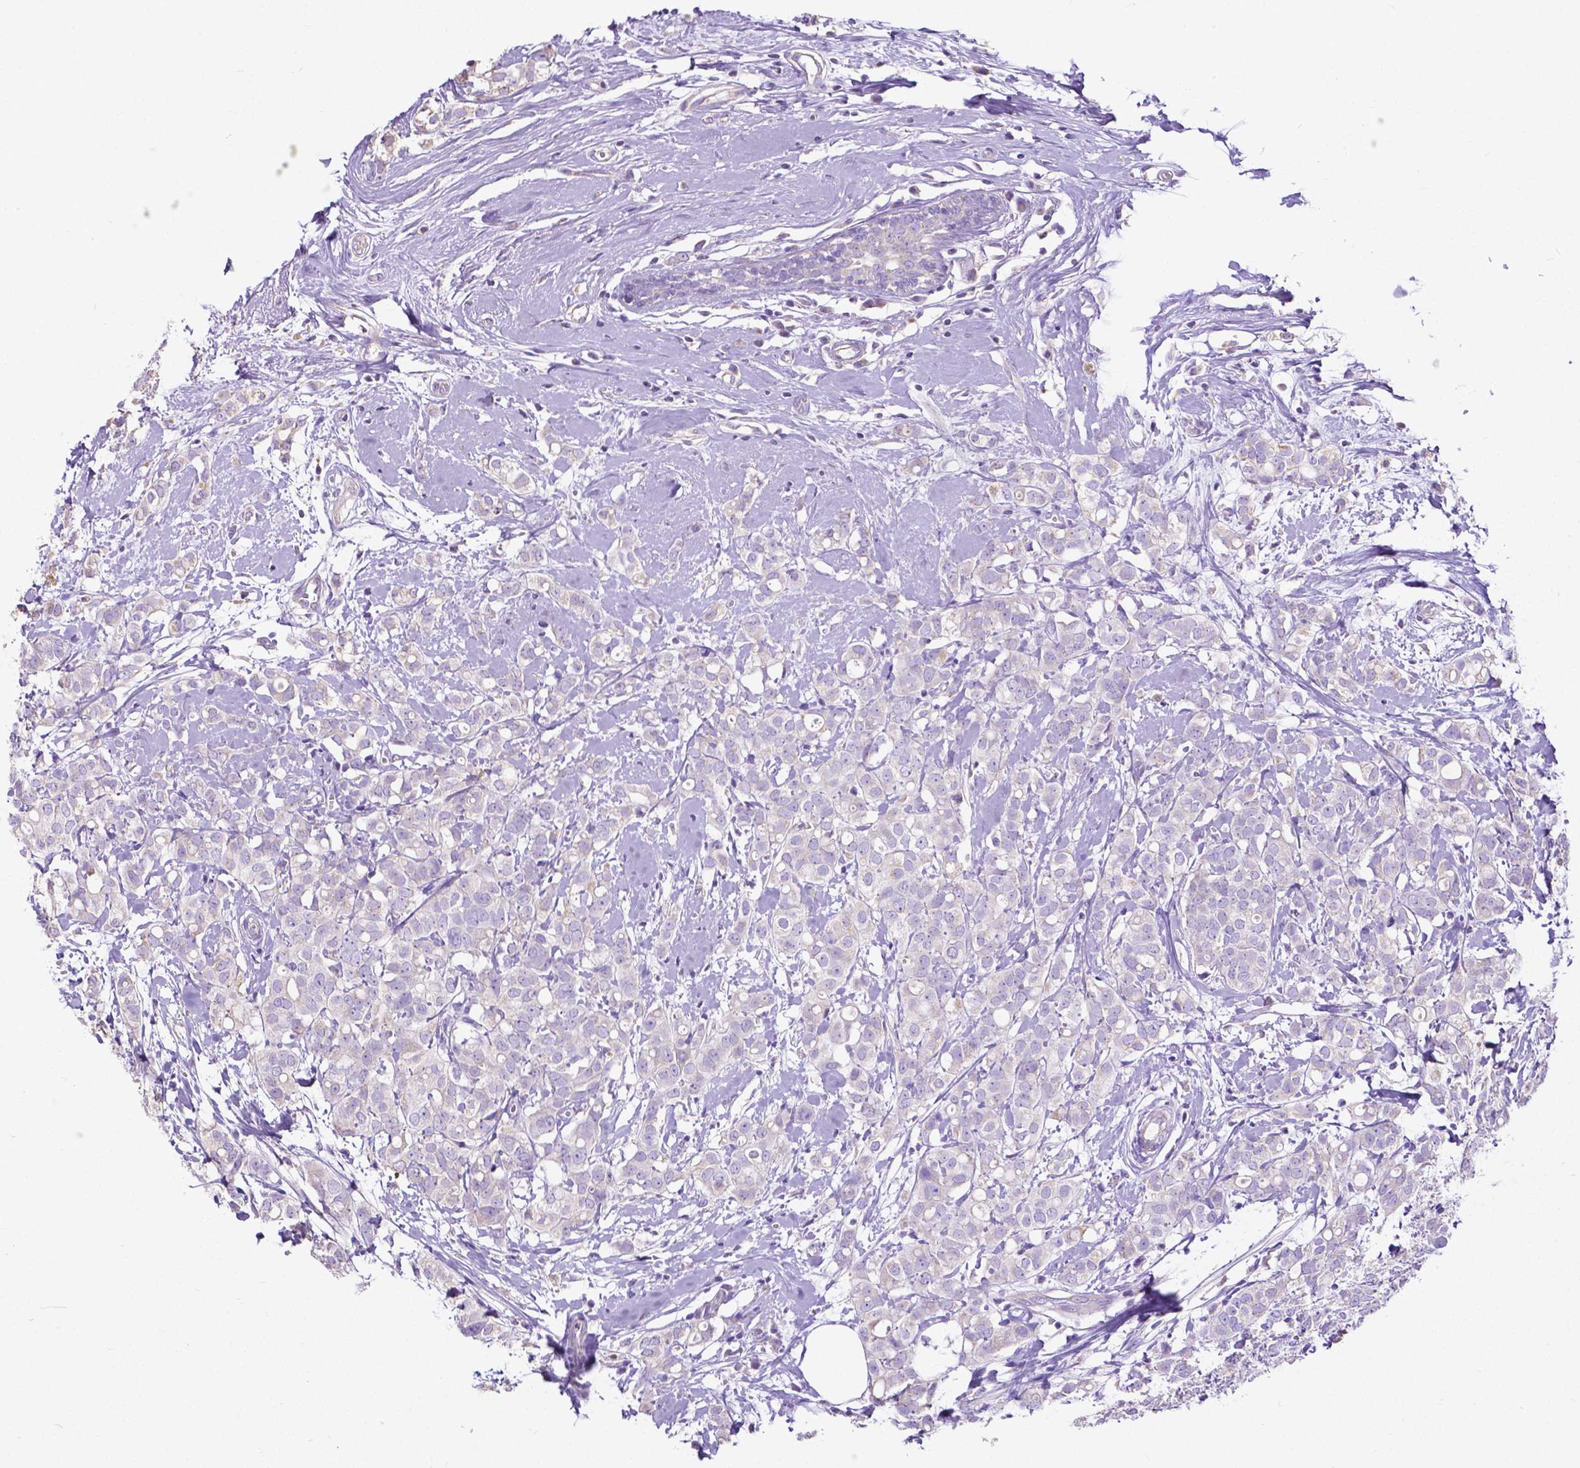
{"staining": {"intensity": "negative", "quantity": "none", "location": "none"}, "tissue": "breast cancer", "cell_type": "Tumor cells", "image_type": "cancer", "snomed": [{"axis": "morphology", "description": "Duct carcinoma"}, {"axis": "topography", "description": "Breast"}], "caption": "Histopathology image shows no significant protein positivity in tumor cells of breast cancer (intraductal carcinoma).", "gene": "MMP9", "patient": {"sex": "female", "age": 40}}